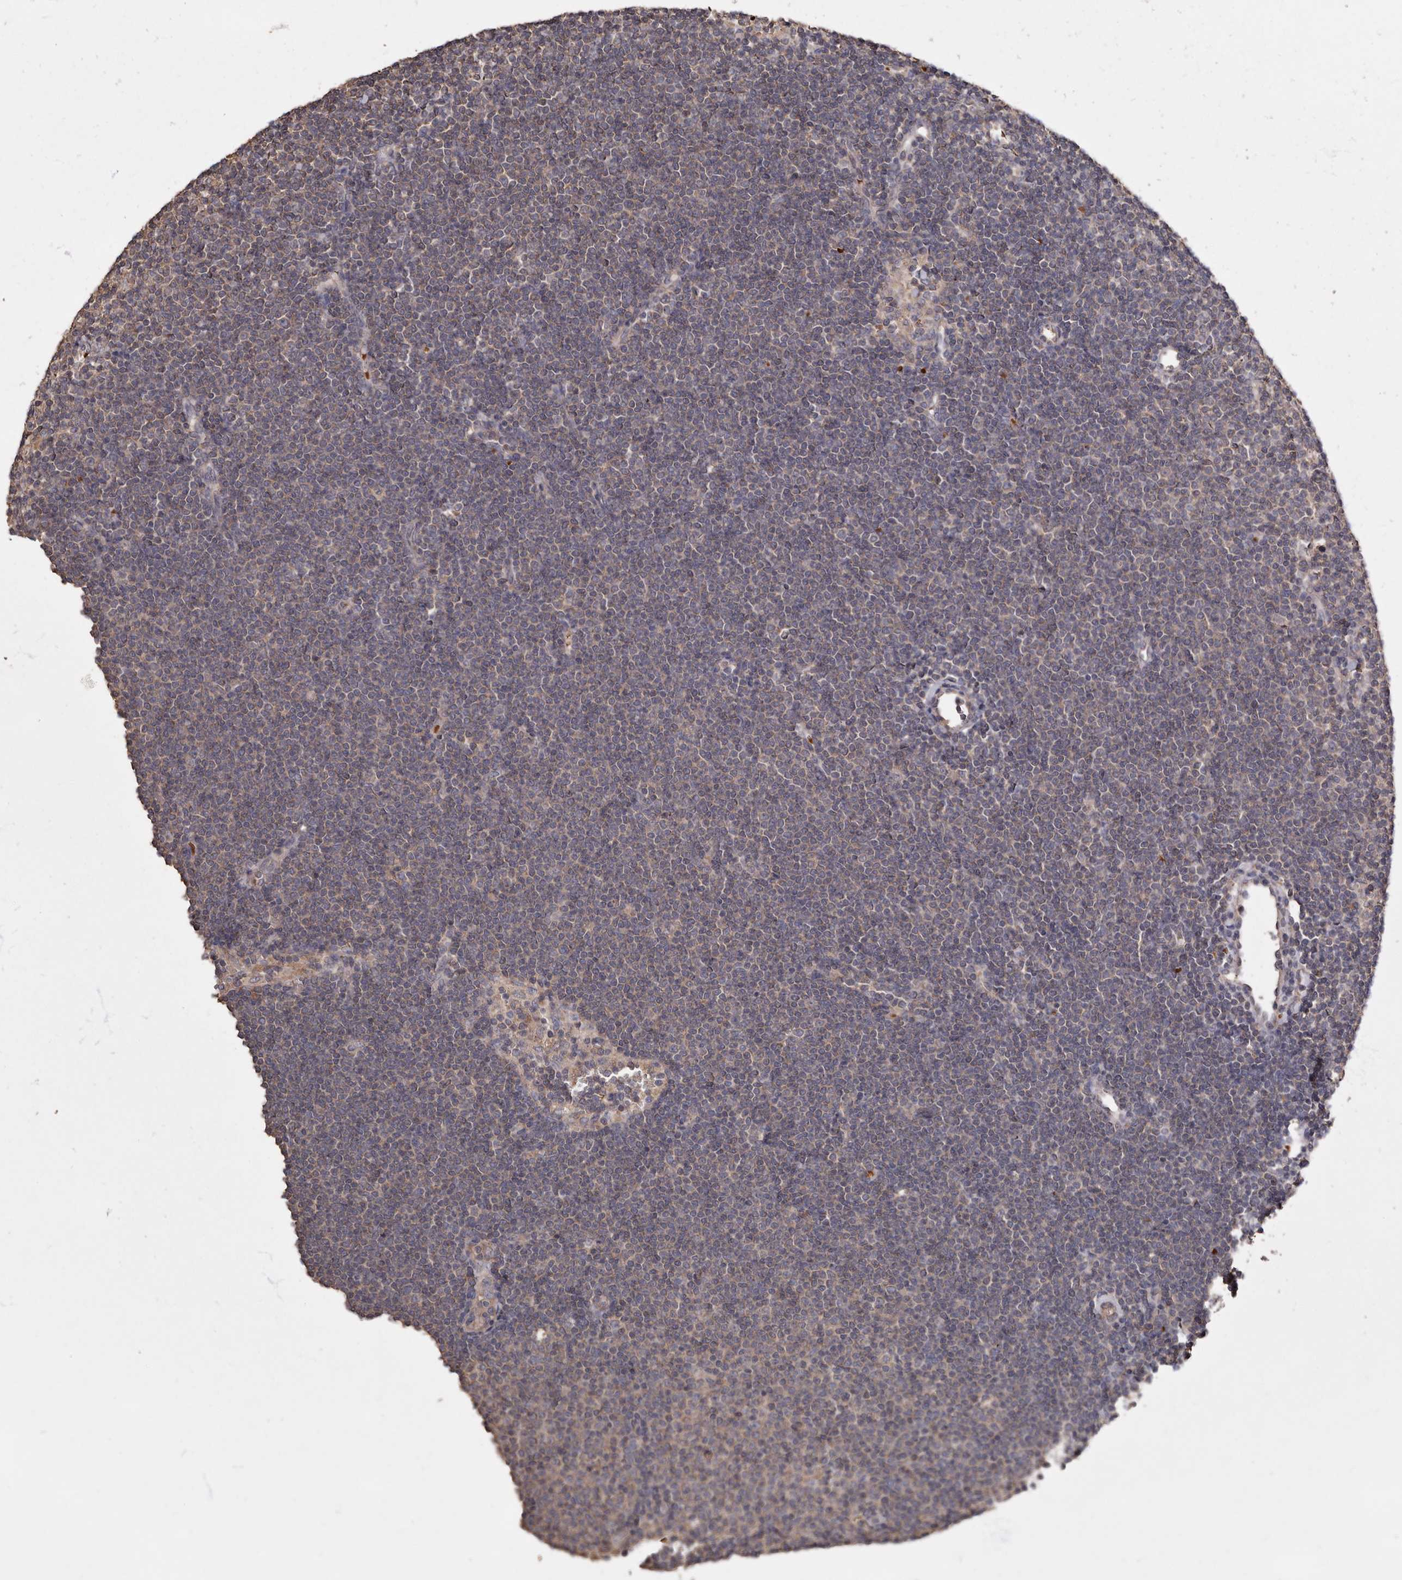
{"staining": {"intensity": "negative", "quantity": "none", "location": "none"}, "tissue": "lymphoma", "cell_type": "Tumor cells", "image_type": "cancer", "snomed": [{"axis": "morphology", "description": "Malignant lymphoma, non-Hodgkin's type, Low grade"}, {"axis": "topography", "description": "Lymph node"}], "caption": "The histopathology image shows no significant positivity in tumor cells of lymphoma. Nuclei are stained in blue.", "gene": "KIF26B", "patient": {"sex": "female", "age": 53}}